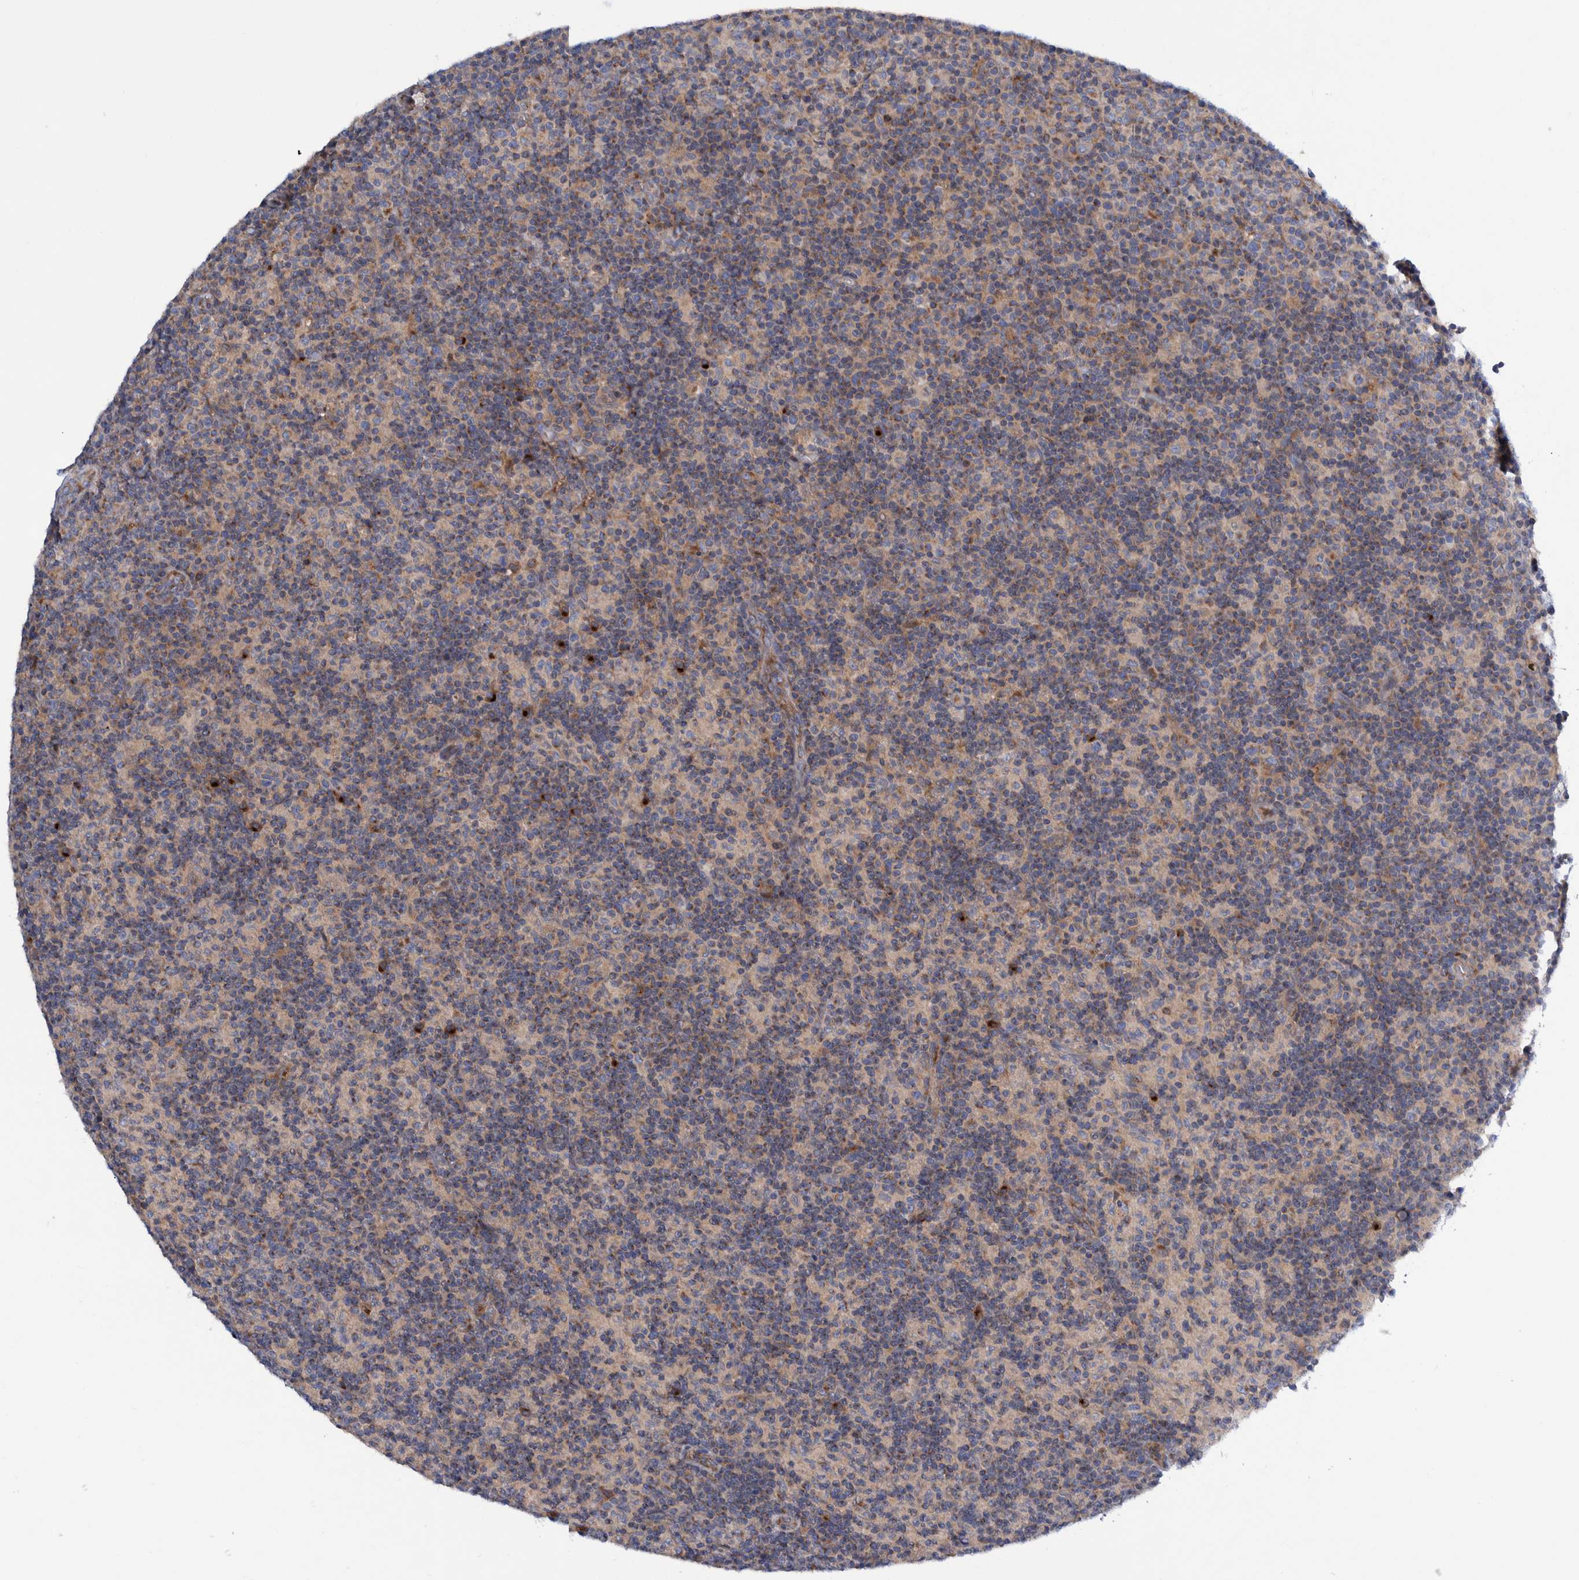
{"staining": {"intensity": "strong", "quantity": "<25%", "location": "cytoplasmic/membranous"}, "tissue": "lymph node", "cell_type": "Germinal center cells", "image_type": "normal", "snomed": [{"axis": "morphology", "description": "Normal tissue, NOS"}, {"axis": "morphology", "description": "Inflammation, NOS"}, {"axis": "topography", "description": "Lymph node"}], "caption": "IHC (DAB) staining of unremarkable lymph node exhibits strong cytoplasmic/membranous protein expression in about <25% of germinal center cells.", "gene": "TRIM58", "patient": {"sex": "male", "age": 55}}